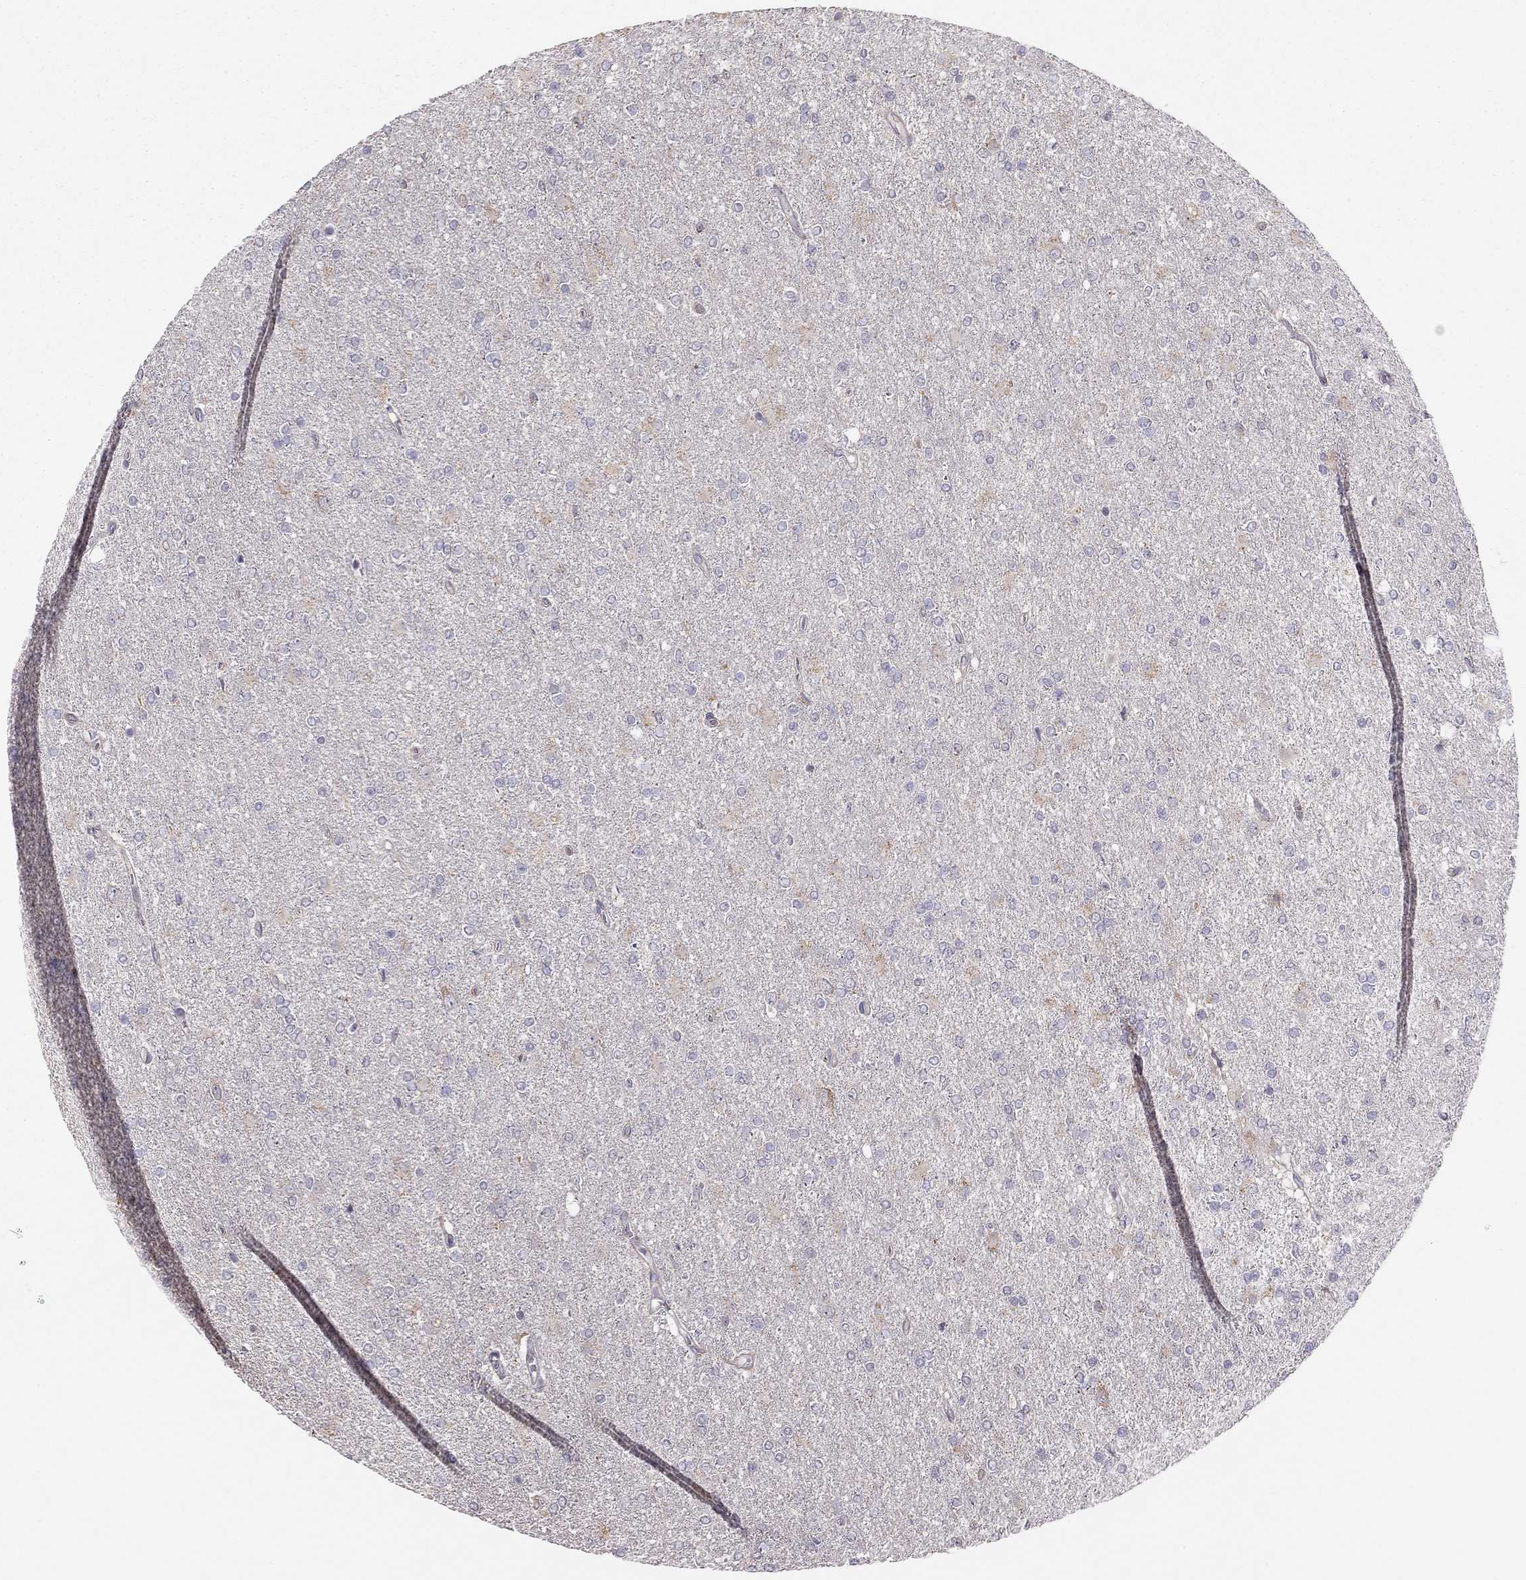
{"staining": {"intensity": "negative", "quantity": "none", "location": "none"}, "tissue": "glioma", "cell_type": "Tumor cells", "image_type": "cancer", "snomed": [{"axis": "morphology", "description": "Glioma, malignant, High grade"}, {"axis": "topography", "description": "Cerebral cortex"}], "caption": "This image is of glioma stained with immunohistochemistry to label a protein in brown with the nuclei are counter-stained blue. There is no staining in tumor cells.", "gene": "LRIT3", "patient": {"sex": "male", "age": 70}}